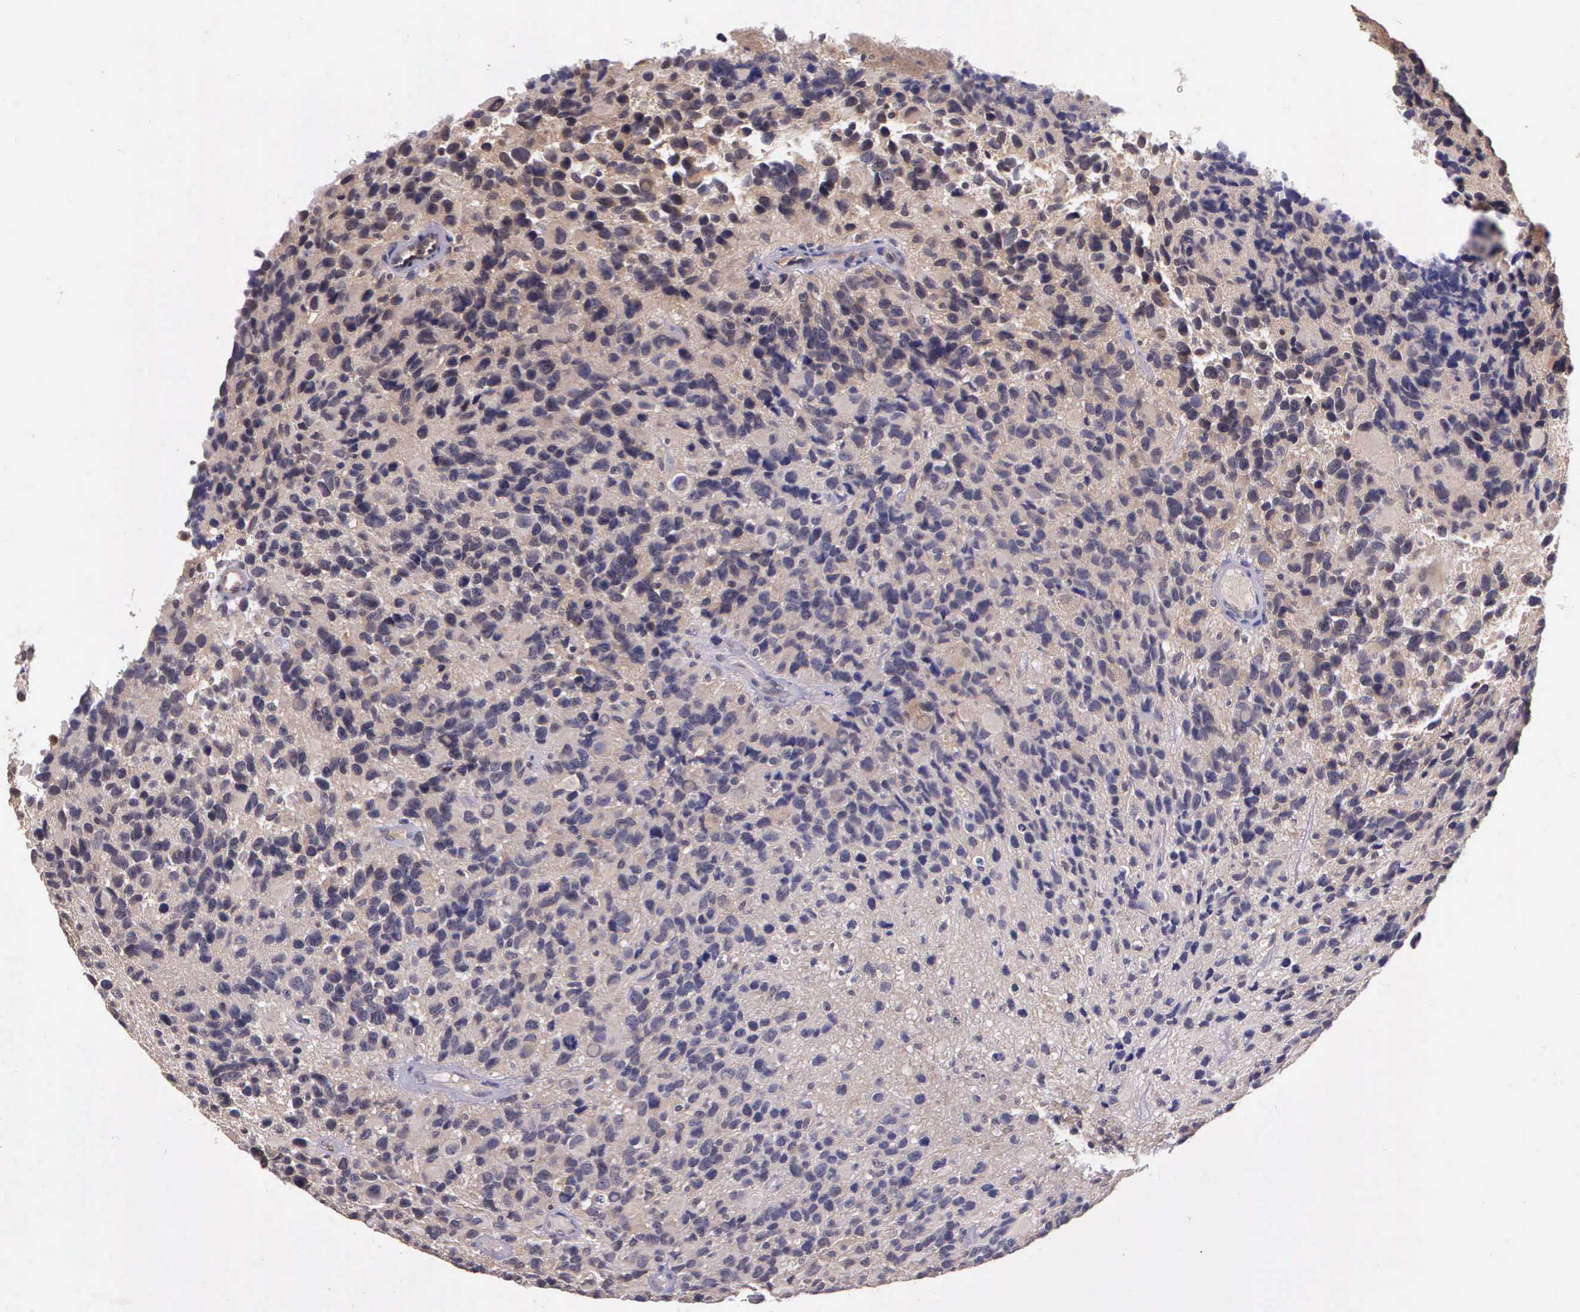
{"staining": {"intensity": "negative", "quantity": "none", "location": "none"}, "tissue": "glioma", "cell_type": "Tumor cells", "image_type": "cancer", "snomed": [{"axis": "morphology", "description": "Glioma, malignant, High grade"}, {"axis": "topography", "description": "Brain"}], "caption": "Malignant high-grade glioma was stained to show a protein in brown. There is no significant expression in tumor cells.", "gene": "IGBP1", "patient": {"sex": "male", "age": 77}}